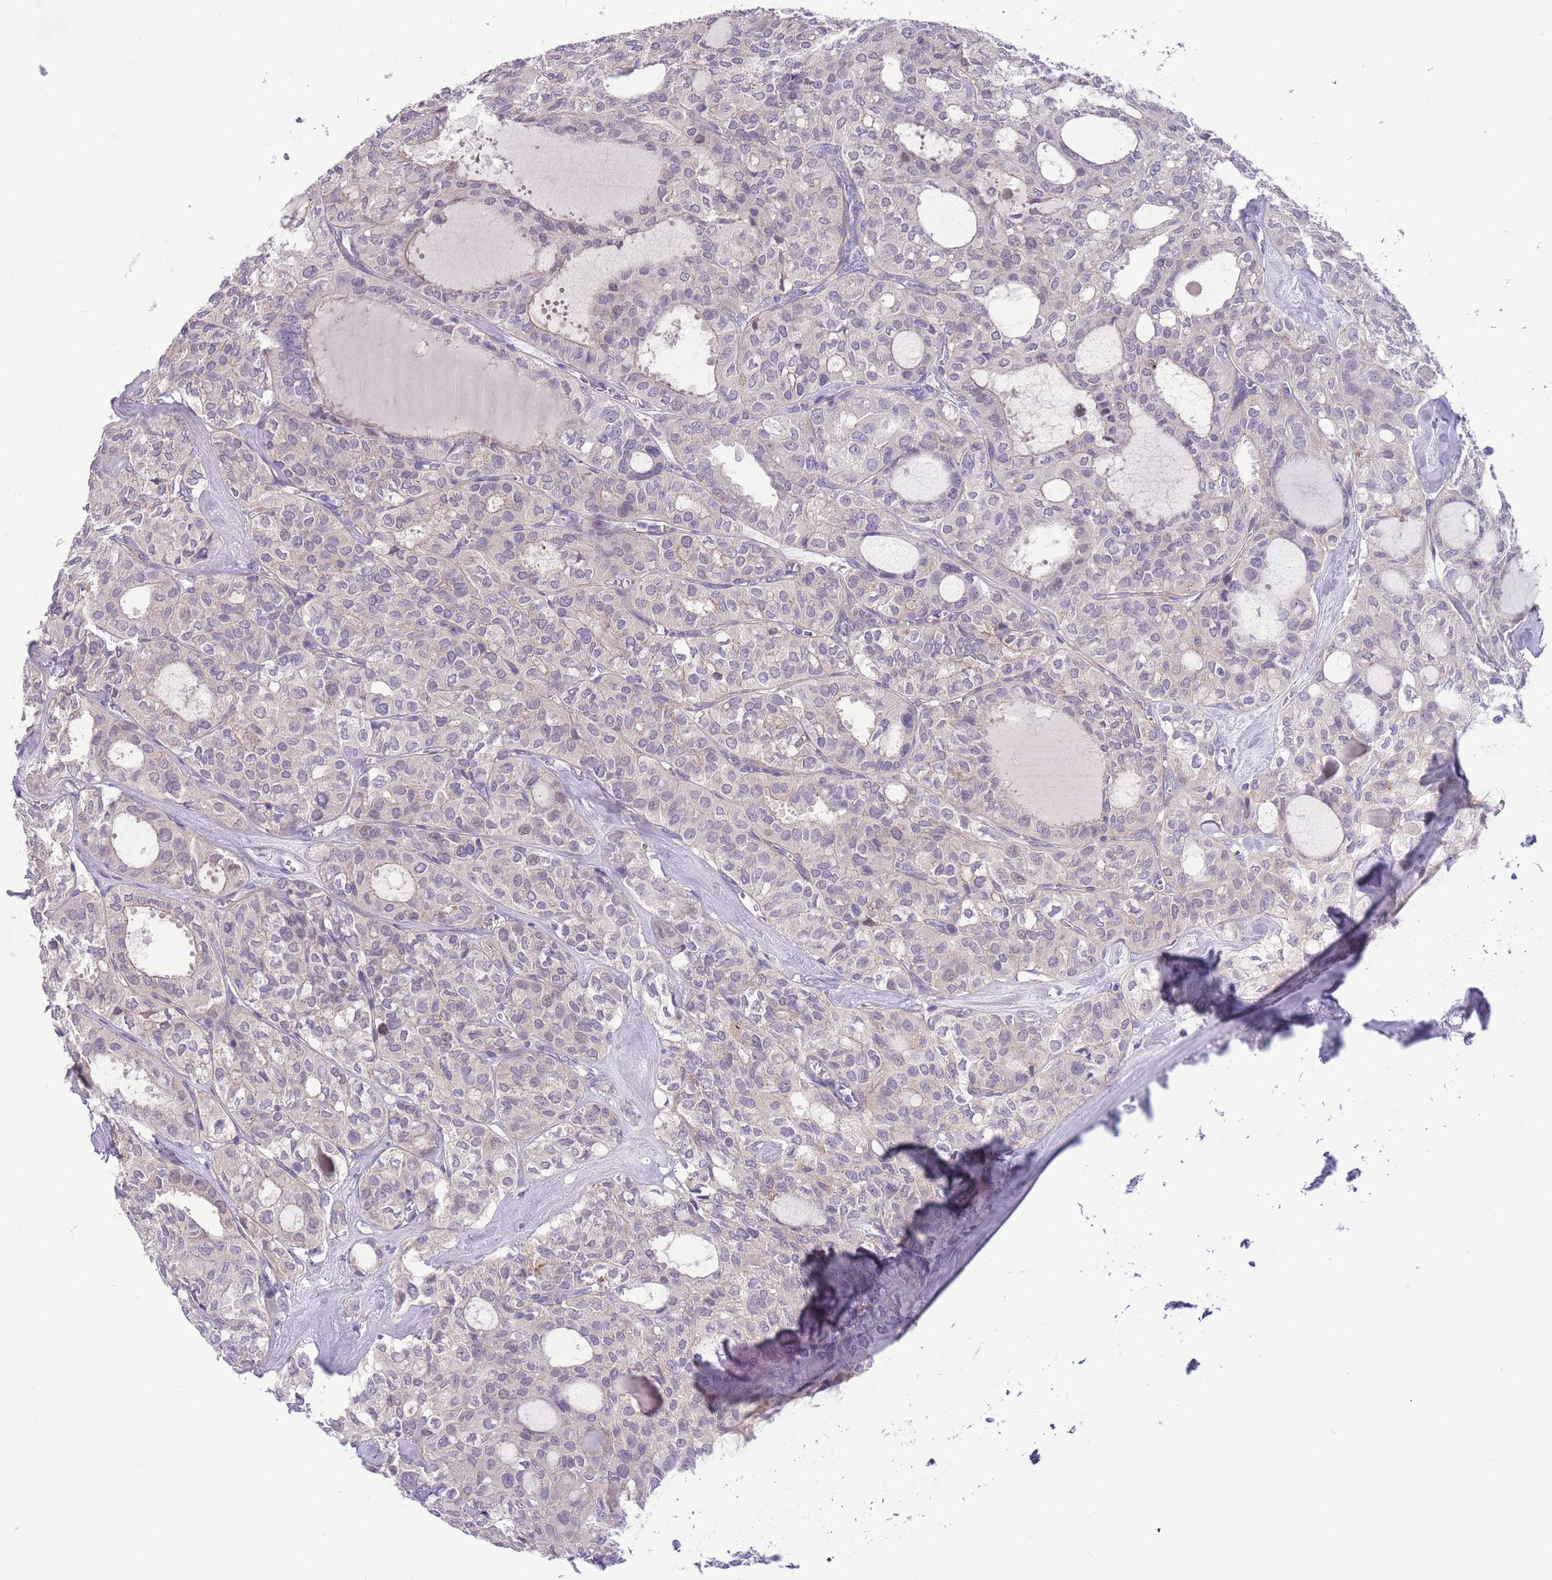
{"staining": {"intensity": "weak", "quantity": "<25%", "location": "cytoplasmic/membranous"}, "tissue": "thyroid cancer", "cell_type": "Tumor cells", "image_type": "cancer", "snomed": [{"axis": "morphology", "description": "Follicular adenoma carcinoma, NOS"}, {"axis": "topography", "description": "Thyroid gland"}], "caption": "DAB immunohistochemical staining of thyroid cancer shows no significant staining in tumor cells. (Stains: DAB IHC with hematoxylin counter stain, Microscopy: brightfield microscopy at high magnification).", "gene": "FAM124A", "patient": {"sex": "male", "age": 75}}